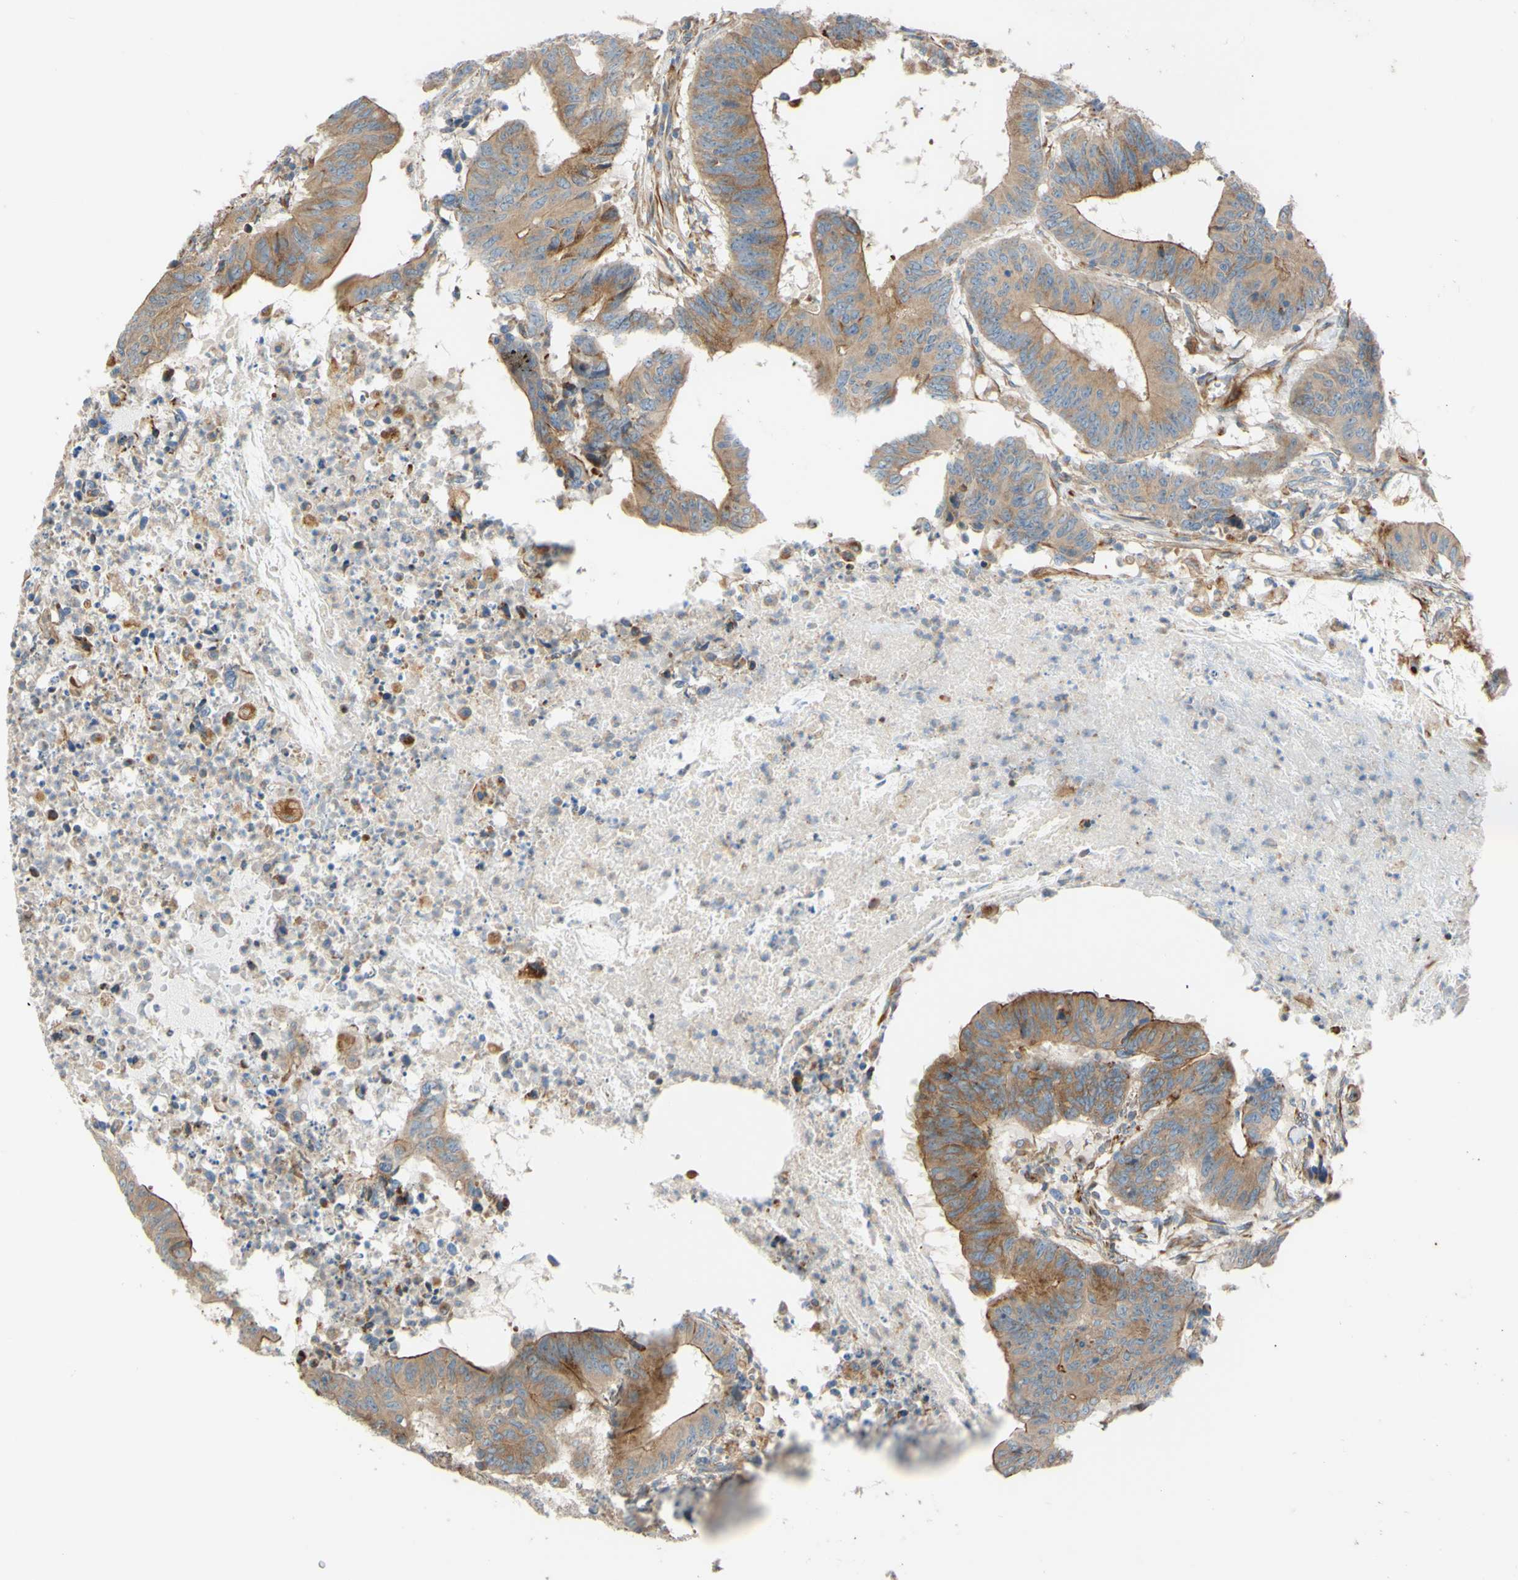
{"staining": {"intensity": "moderate", "quantity": ">75%", "location": "cytoplasmic/membranous"}, "tissue": "colorectal cancer", "cell_type": "Tumor cells", "image_type": "cancer", "snomed": [{"axis": "morphology", "description": "Adenocarcinoma, NOS"}, {"axis": "topography", "description": "Colon"}], "caption": "Protein expression analysis of colorectal cancer shows moderate cytoplasmic/membranous positivity in about >75% of tumor cells.", "gene": "C1orf43", "patient": {"sex": "male", "age": 45}}